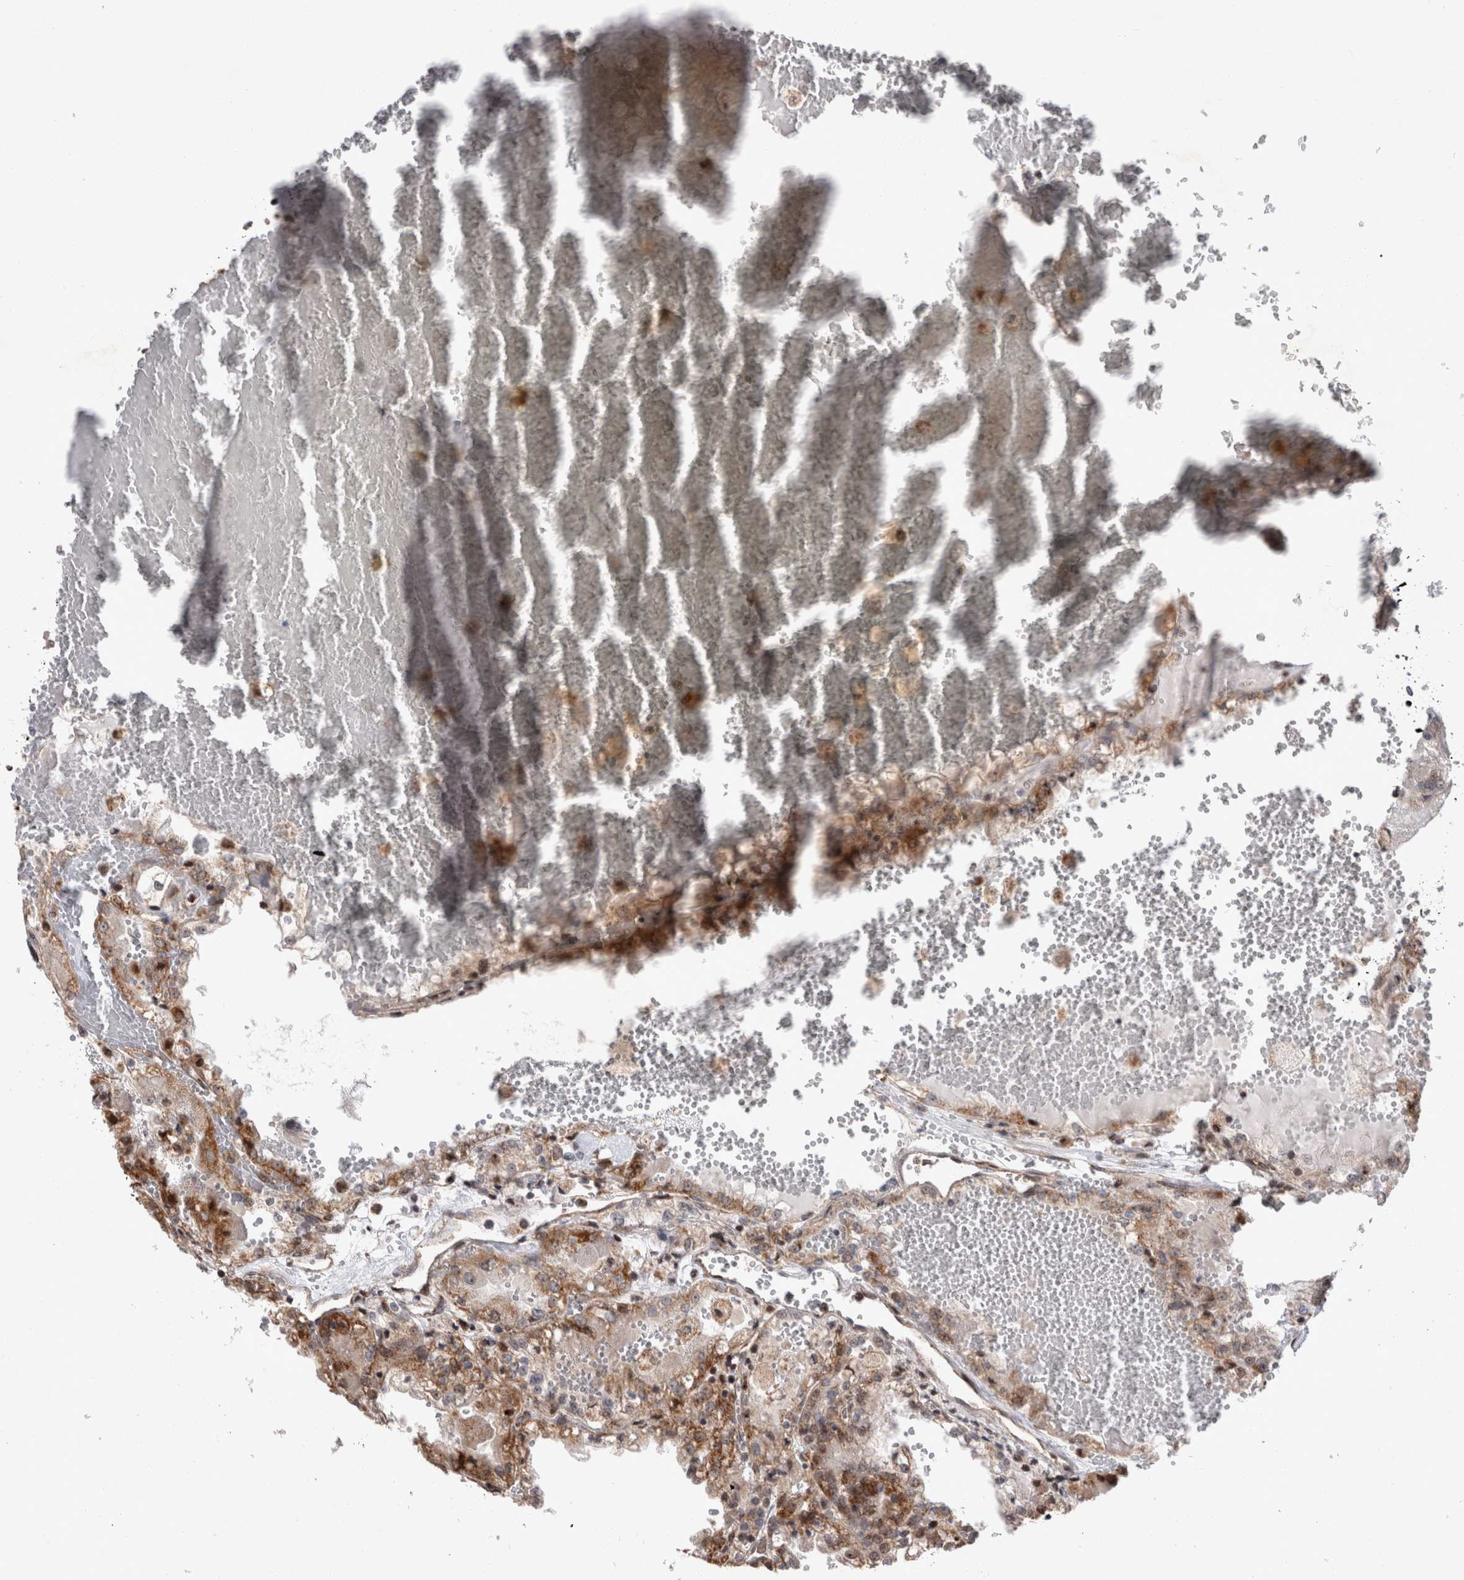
{"staining": {"intensity": "moderate", "quantity": ">75%", "location": "cytoplasmic/membranous"}, "tissue": "renal cancer", "cell_type": "Tumor cells", "image_type": "cancer", "snomed": [{"axis": "morphology", "description": "Adenocarcinoma, NOS"}, {"axis": "topography", "description": "Kidney"}], "caption": "High-power microscopy captured an immunohistochemistry (IHC) photomicrograph of renal cancer (adenocarcinoma), revealing moderate cytoplasmic/membranous positivity in about >75% of tumor cells.", "gene": "MRPL37", "patient": {"sex": "female", "age": 56}}